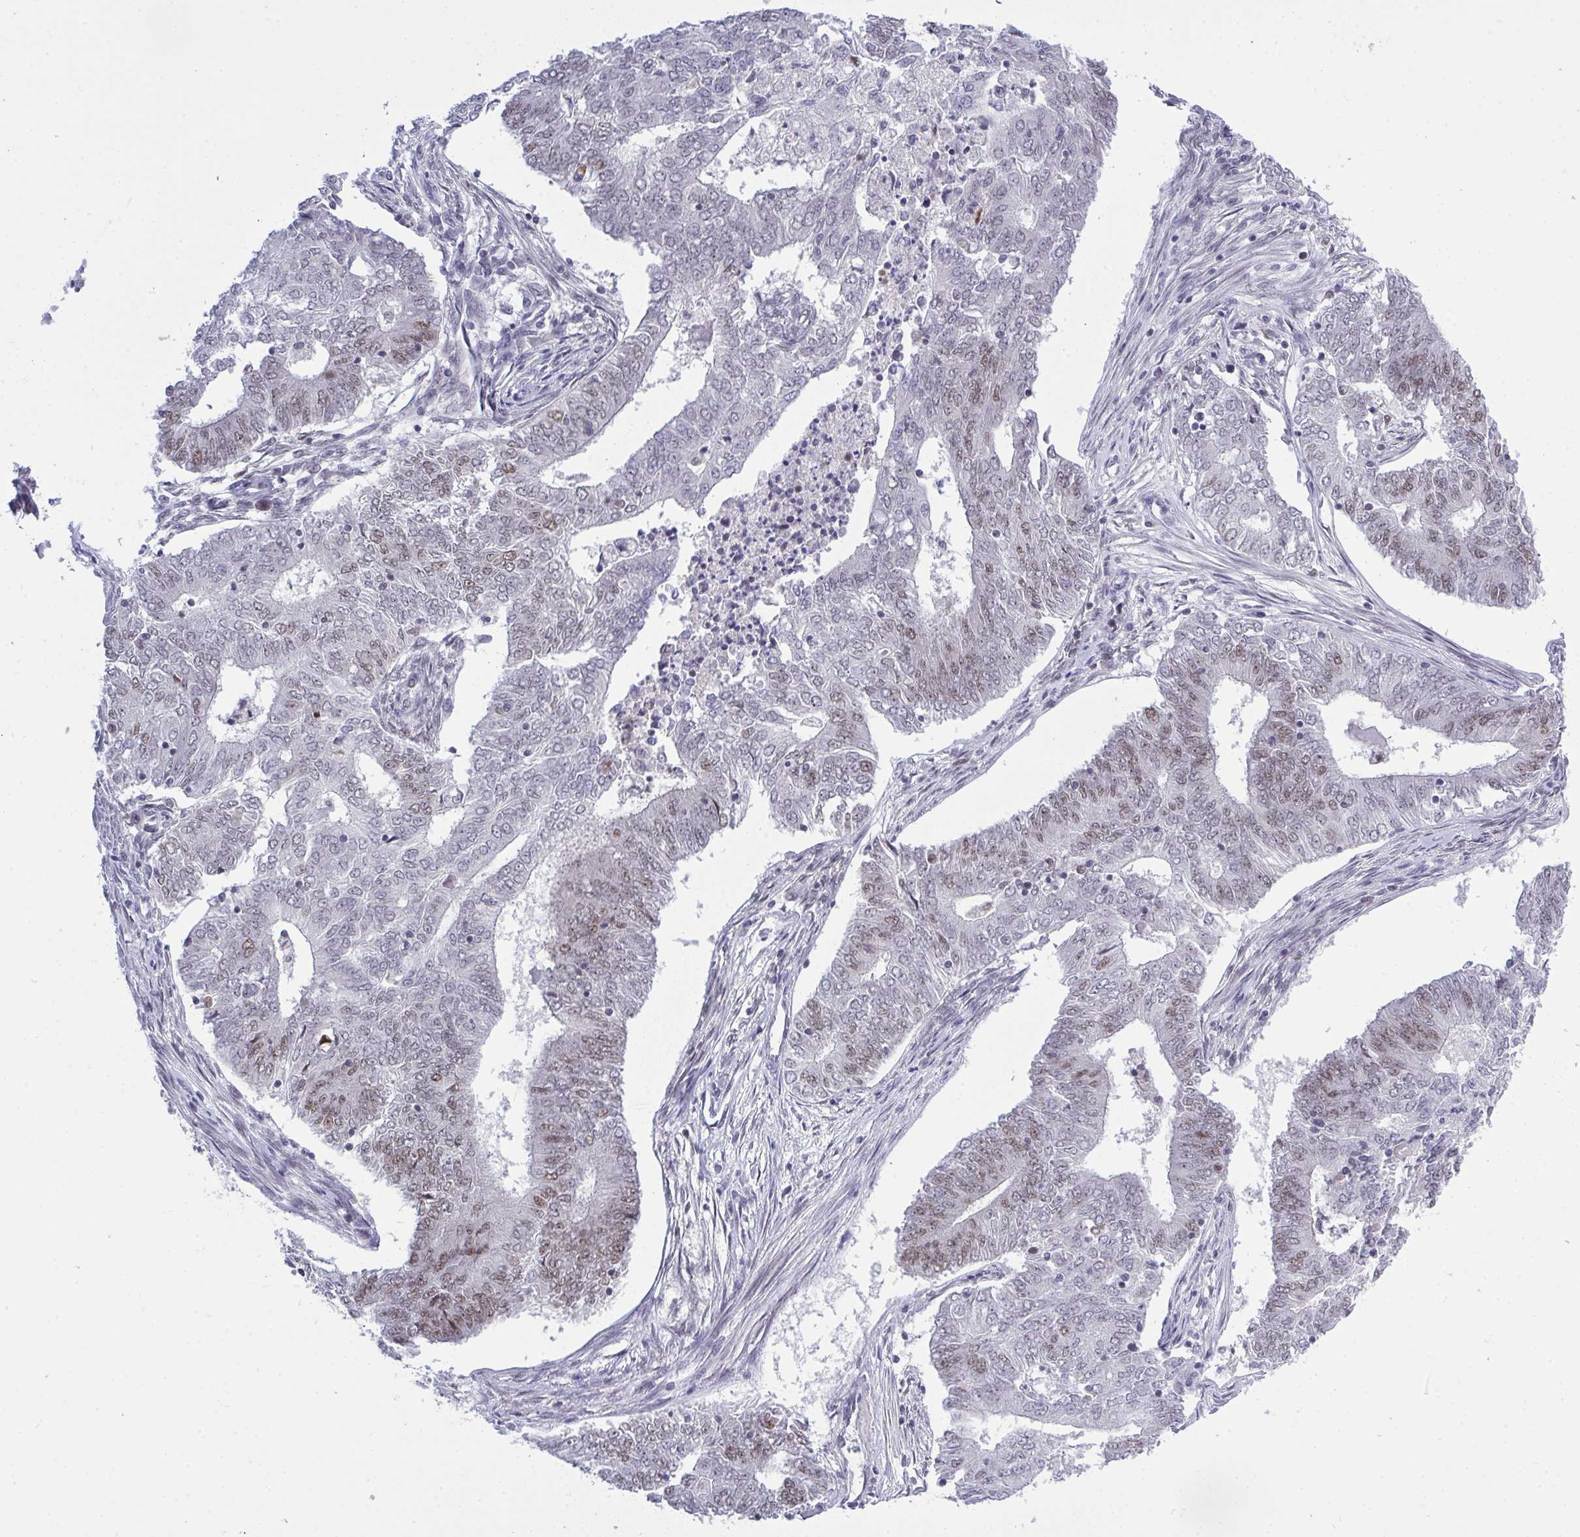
{"staining": {"intensity": "weak", "quantity": "25%-75%", "location": "nuclear"}, "tissue": "endometrial cancer", "cell_type": "Tumor cells", "image_type": "cancer", "snomed": [{"axis": "morphology", "description": "Adenocarcinoma, NOS"}, {"axis": "topography", "description": "Endometrium"}], "caption": "An IHC histopathology image of tumor tissue is shown. Protein staining in brown shows weak nuclear positivity in endometrial cancer within tumor cells. The staining was performed using DAB (3,3'-diaminobenzidine), with brown indicating positive protein expression. Nuclei are stained blue with hematoxylin.", "gene": "RFC4", "patient": {"sex": "female", "age": 62}}